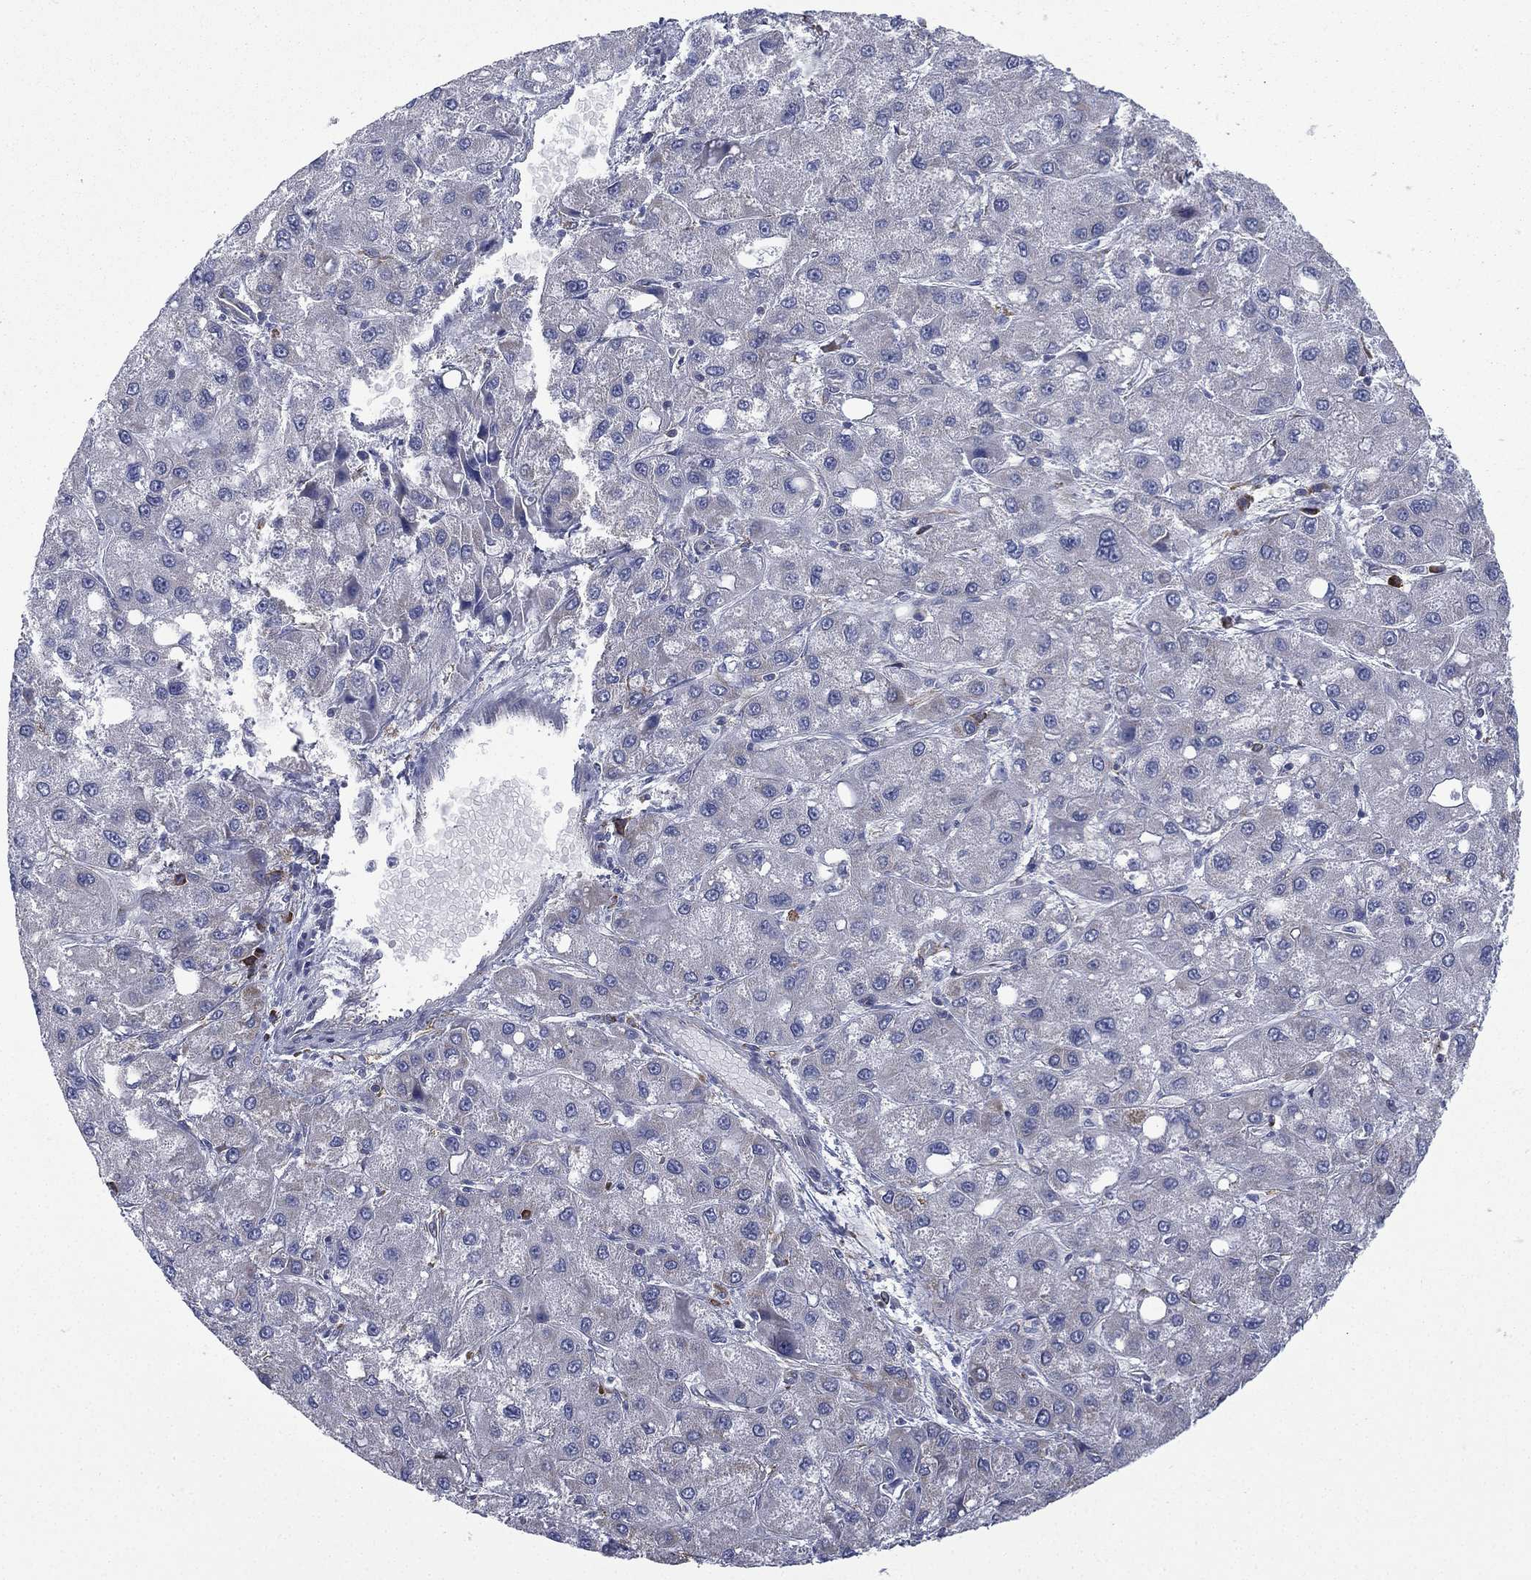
{"staining": {"intensity": "negative", "quantity": "none", "location": "none"}, "tissue": "liver cancer", "cell_type": "Tumor cells", "image_type": "cancer", "snomed": [{"axis": "morphology", "description": "Carcinoma, Hepatocellular, NOS"}, {"axis": "topography", "description": "Liver"}], "caption": "Liver cancer stained for a protein using immunohistochemistry (IHC) exhibits no staining tumor cells.", "gene": "FARSA", "patient": {"sex": "male", "age": 73}}